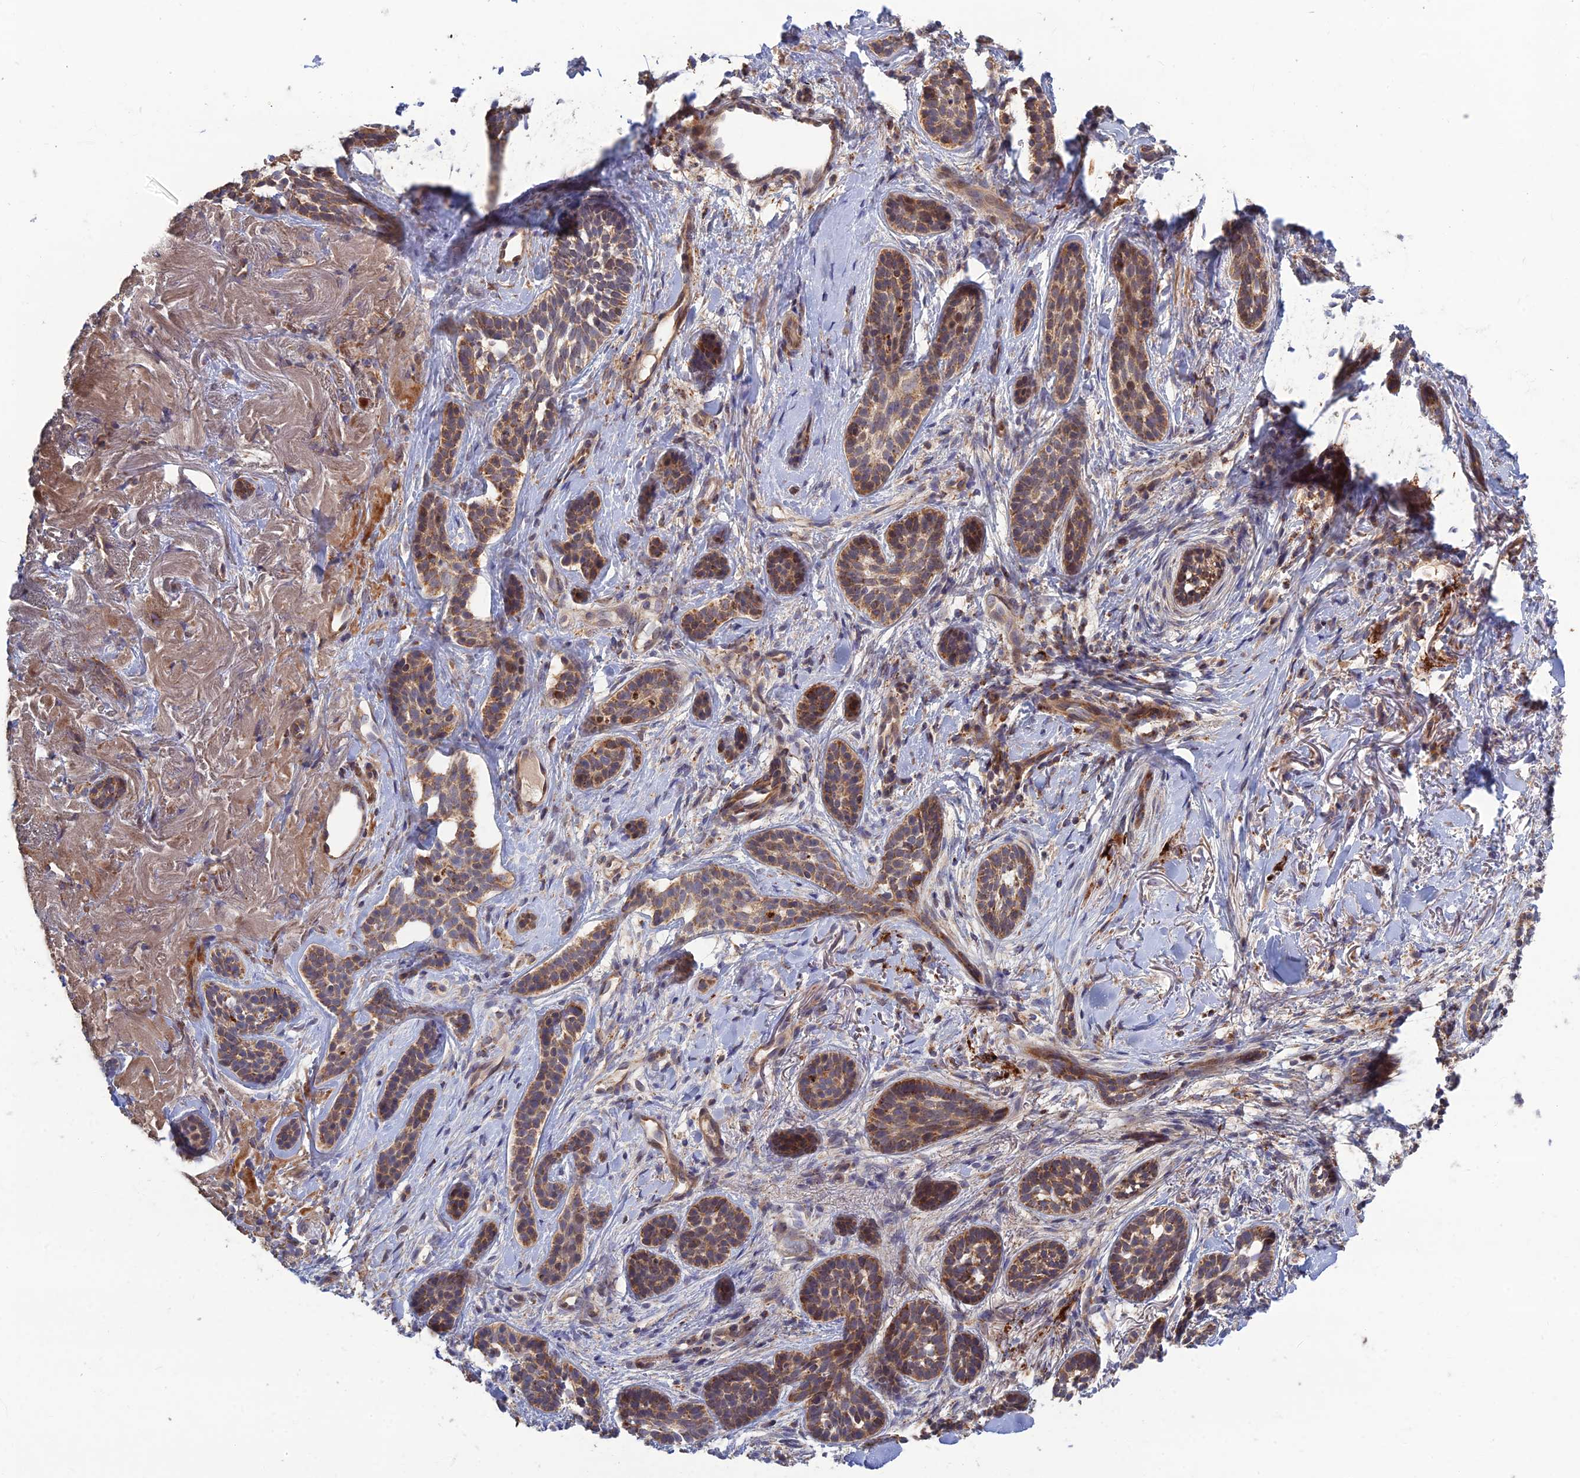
{"staining": {"intensity": "moderate", "quantity": ">75%", "location": "cytoplasmic/membranous"}, "tissue": "skin cancer", "cell_type": "Tumor cells", "image_type": "cancer", "snomed": [{"axis": "morphology", "description": "Basal cell carcinoma"}, {"axis": "topography", "description": "Skin"}], "caption": "Human basal cell carcinoma (skin) stained with a protein marker reveals moderate staining in tumor cells.", "gene": "RIC8B", "patient": {"sex": "male", "age": 71}}